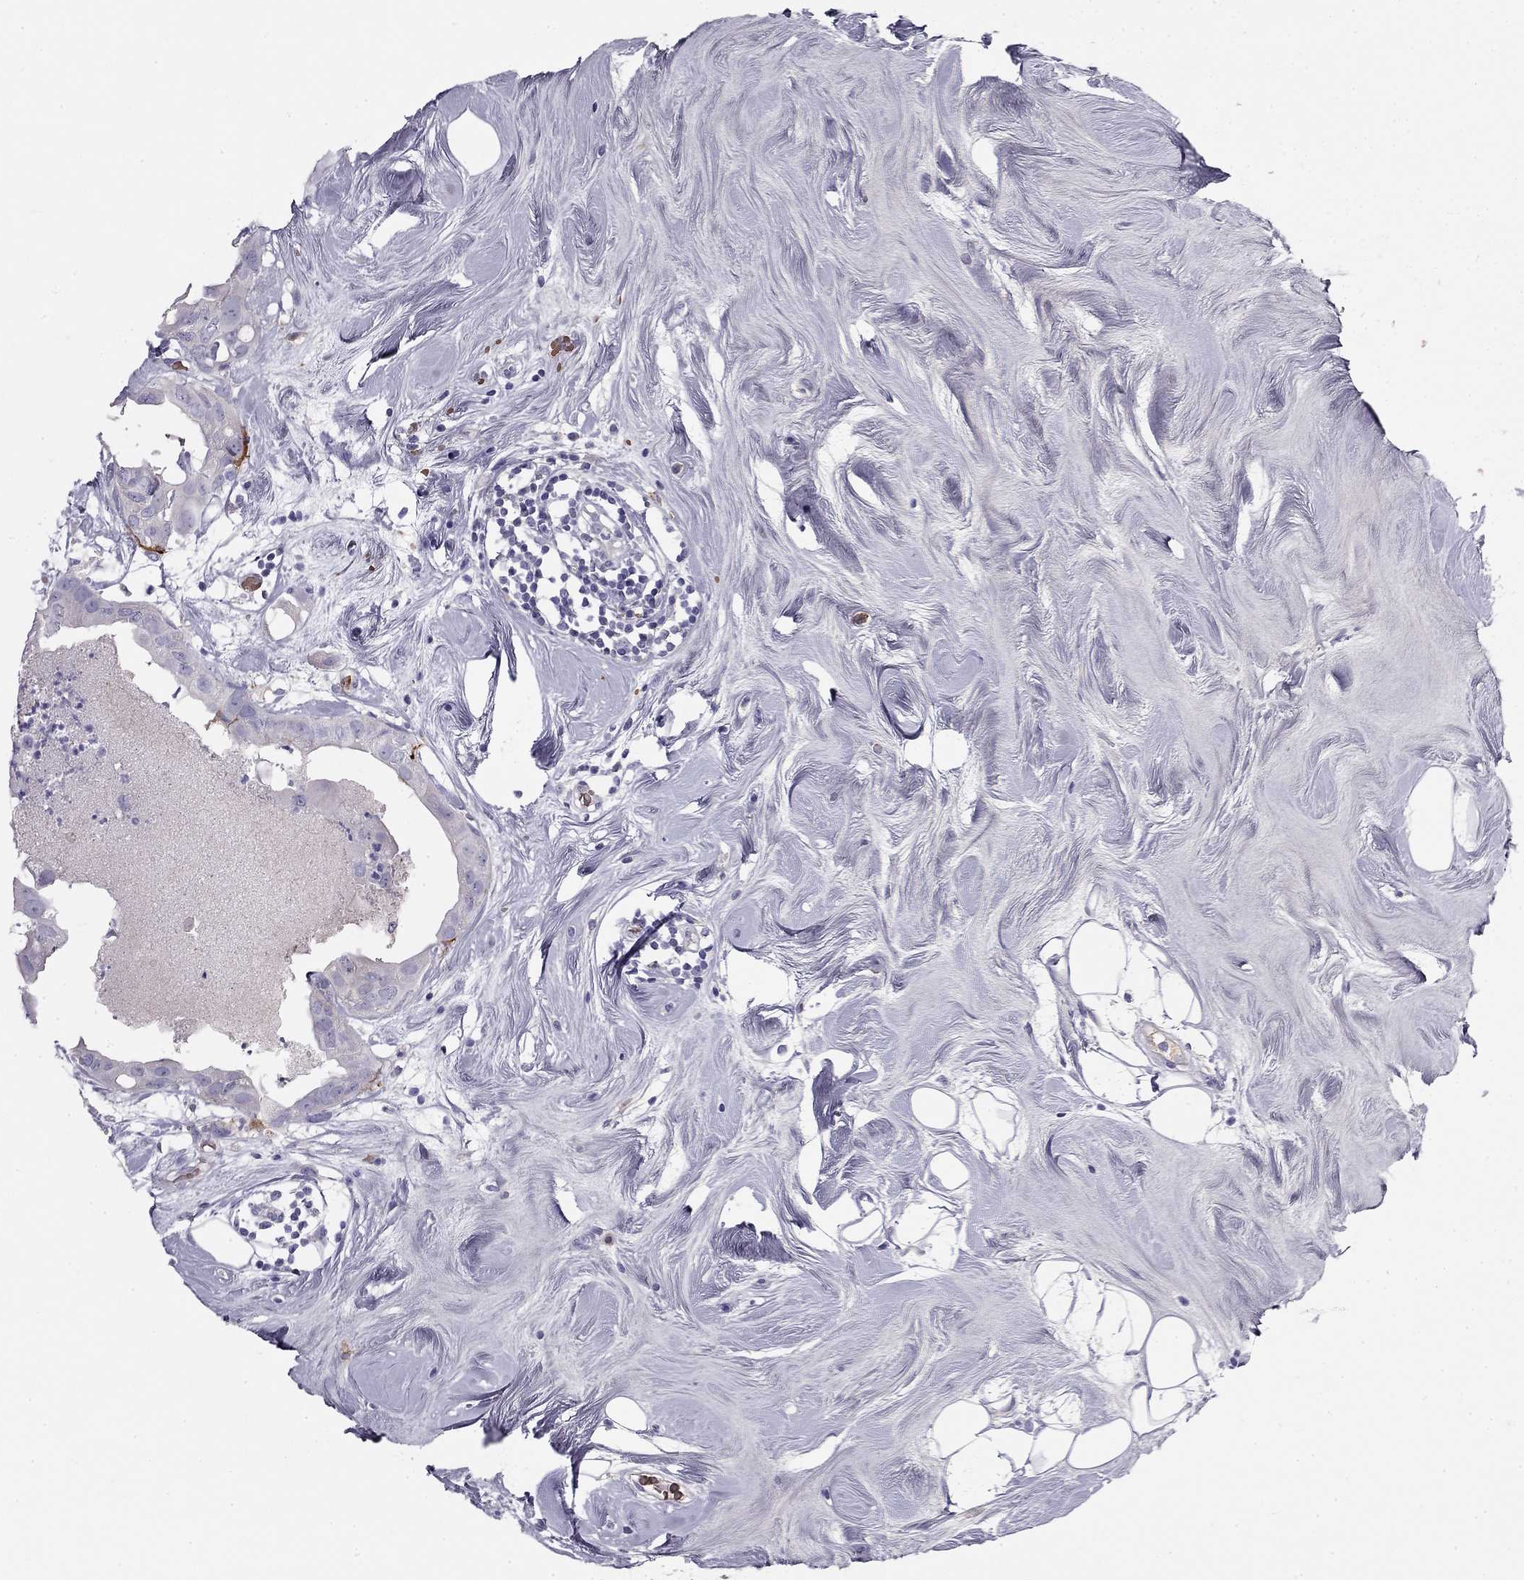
{"staining": {"intensity": "negative", "quantity": "none", "location": "none"}, "tissue": "breast cancer", "cell_type": "Tumor cells", "image_type": "cancer", "snomed": [{"axis": "morphology", "description": "Normal tissue, NOS"}, {"axis": "morphology", "description": "Duct carcinoma"}, {"axis": "topography", "description": "Breast"}], "caption": "High magnification brightfield microscopy of breast cancer stained with DAB (3,3'-diaminobenzidine) (brown) and counterstained with hematoxylin (blue): tumor cells show no significant expression.", "gene": "RHD", "patient": {"sex": "female", "age": 40}}